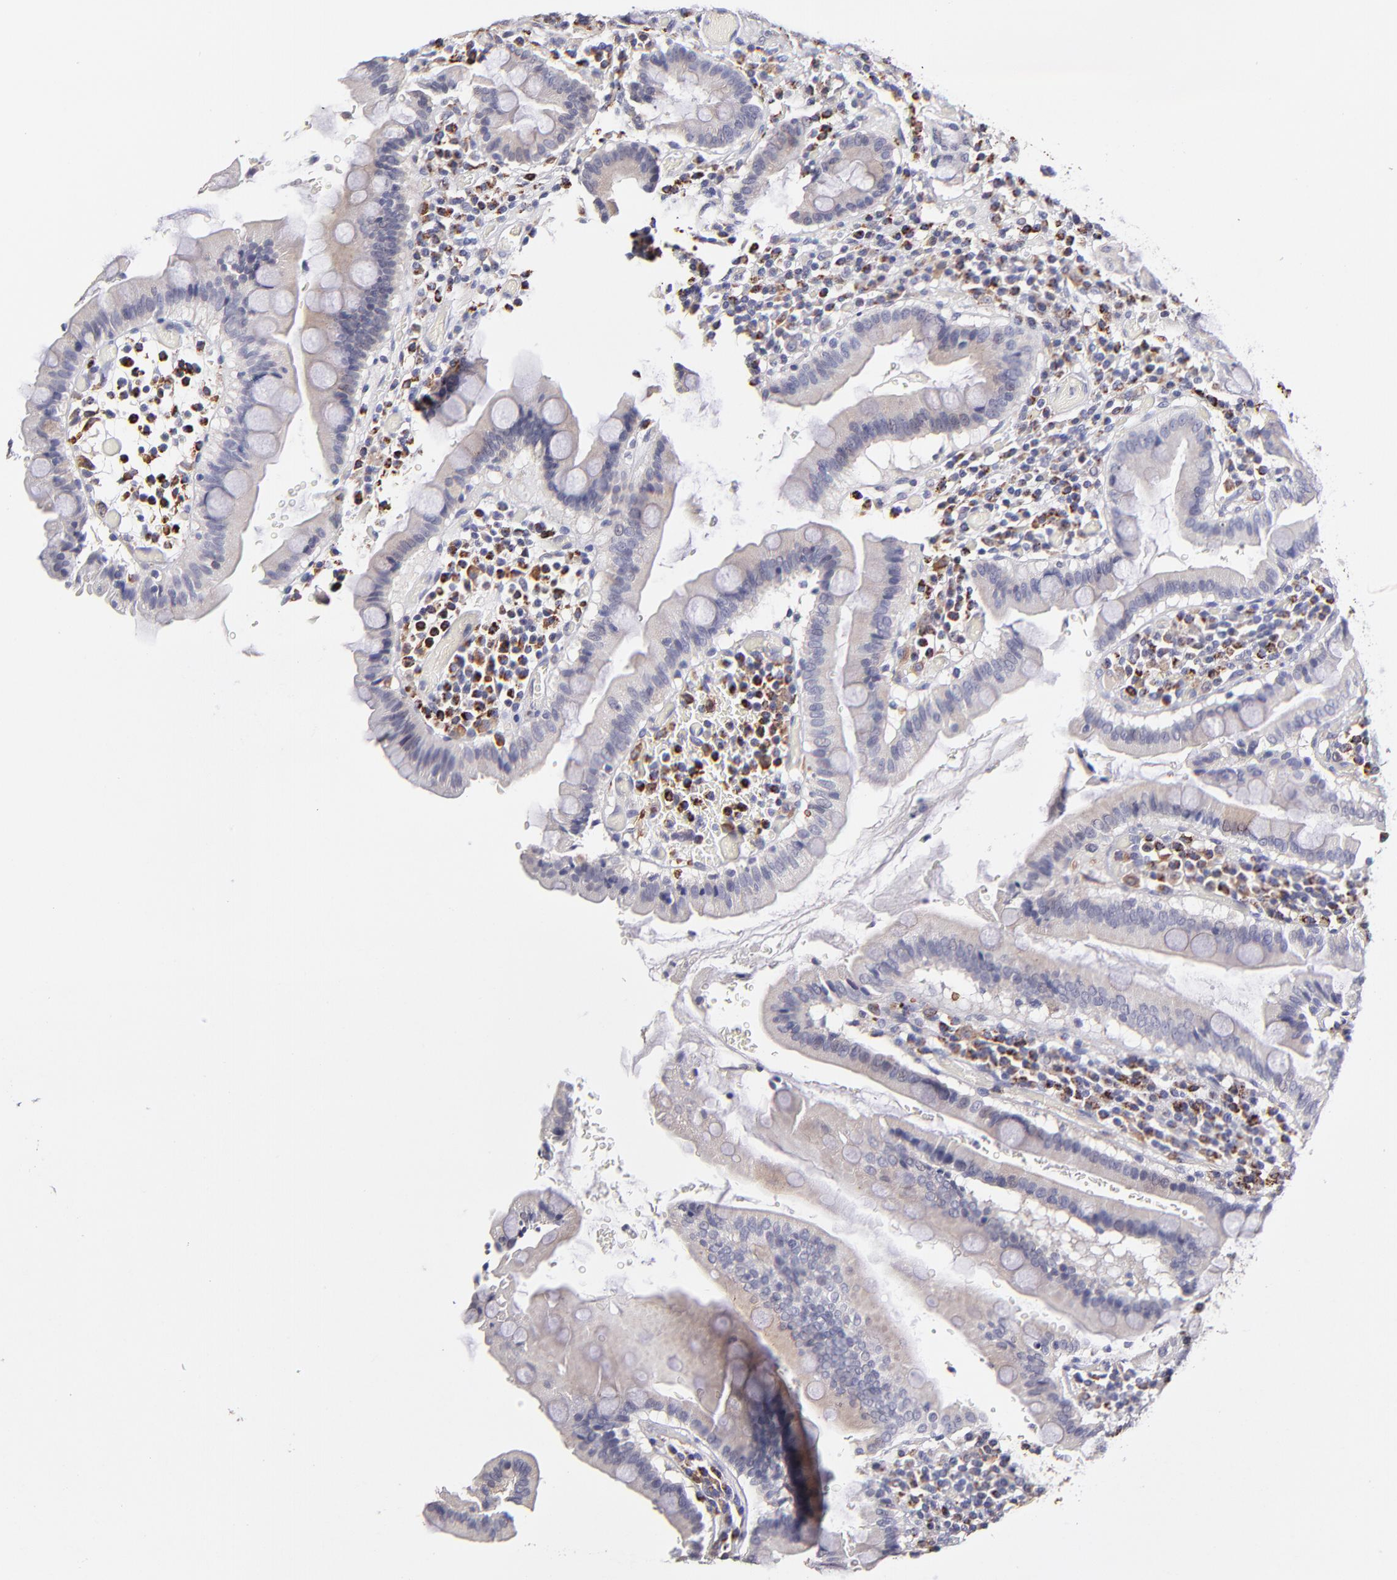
{"staining": {"intensity": "moderate", "quantity": ">75%", "location": "cytoplasmic/membranous"}, "tissue": "duodenum", "cell_type": "Glandular cells", "image_type": "normal", "snomed": [{"axis": "morphology", "description": "Normal tissue, NOS"}, {"axis": "topography", "description": "Stomach, lower"}, {"axis": "topography", "description": "Duodenum"}], "caption": "The image shows staining of normal duodenum, revealing moderate cytoplasmic/membranous protein positivity (brown color) within glandular cells.", "gene": "GLDC", "patient": {"sex": "male", "age": 84}}